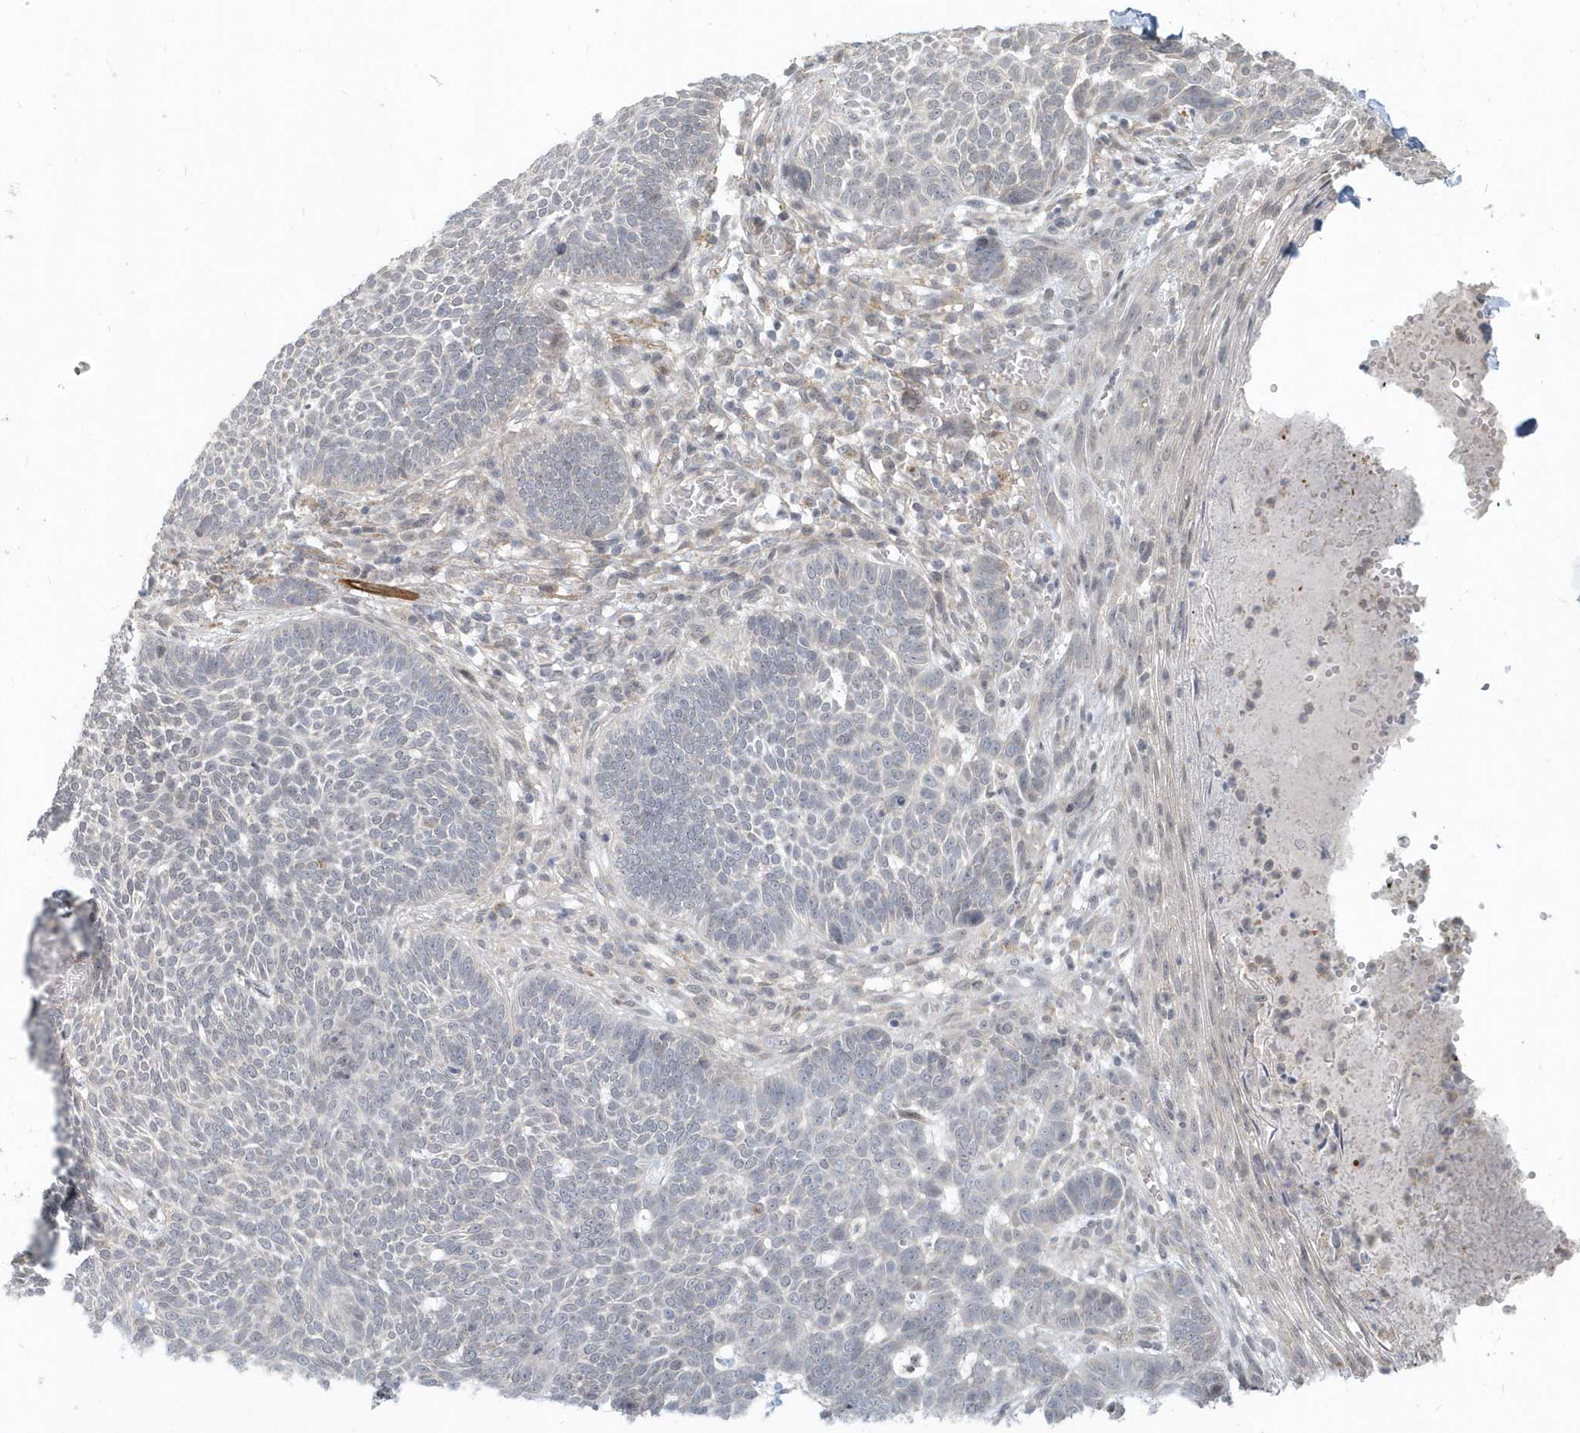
{"staining": {"intensity": "negative", "quantity": "none", "location": "none"}, "tissue": "skin cancer", "cell_type": "Tumor cells", "image_type": "cancer", "snomed": [{"axis": "morphology", "description": "Normal tissue, NOS"}, {"axis": "morphology", "description": "Basal cell carcinoma"}, {"axis": "topography", "description": "Skin"}], "caption": "Tumor cells are negative for protein expression in human skin cancer. The staining was performed using DAB to visualize the protein expression in brown, while the nuclei were stained in blue with hematoxylin (Magnification: 20x).", "gene": "NAPB", "patient": {"sex": "male", "age": 64}}